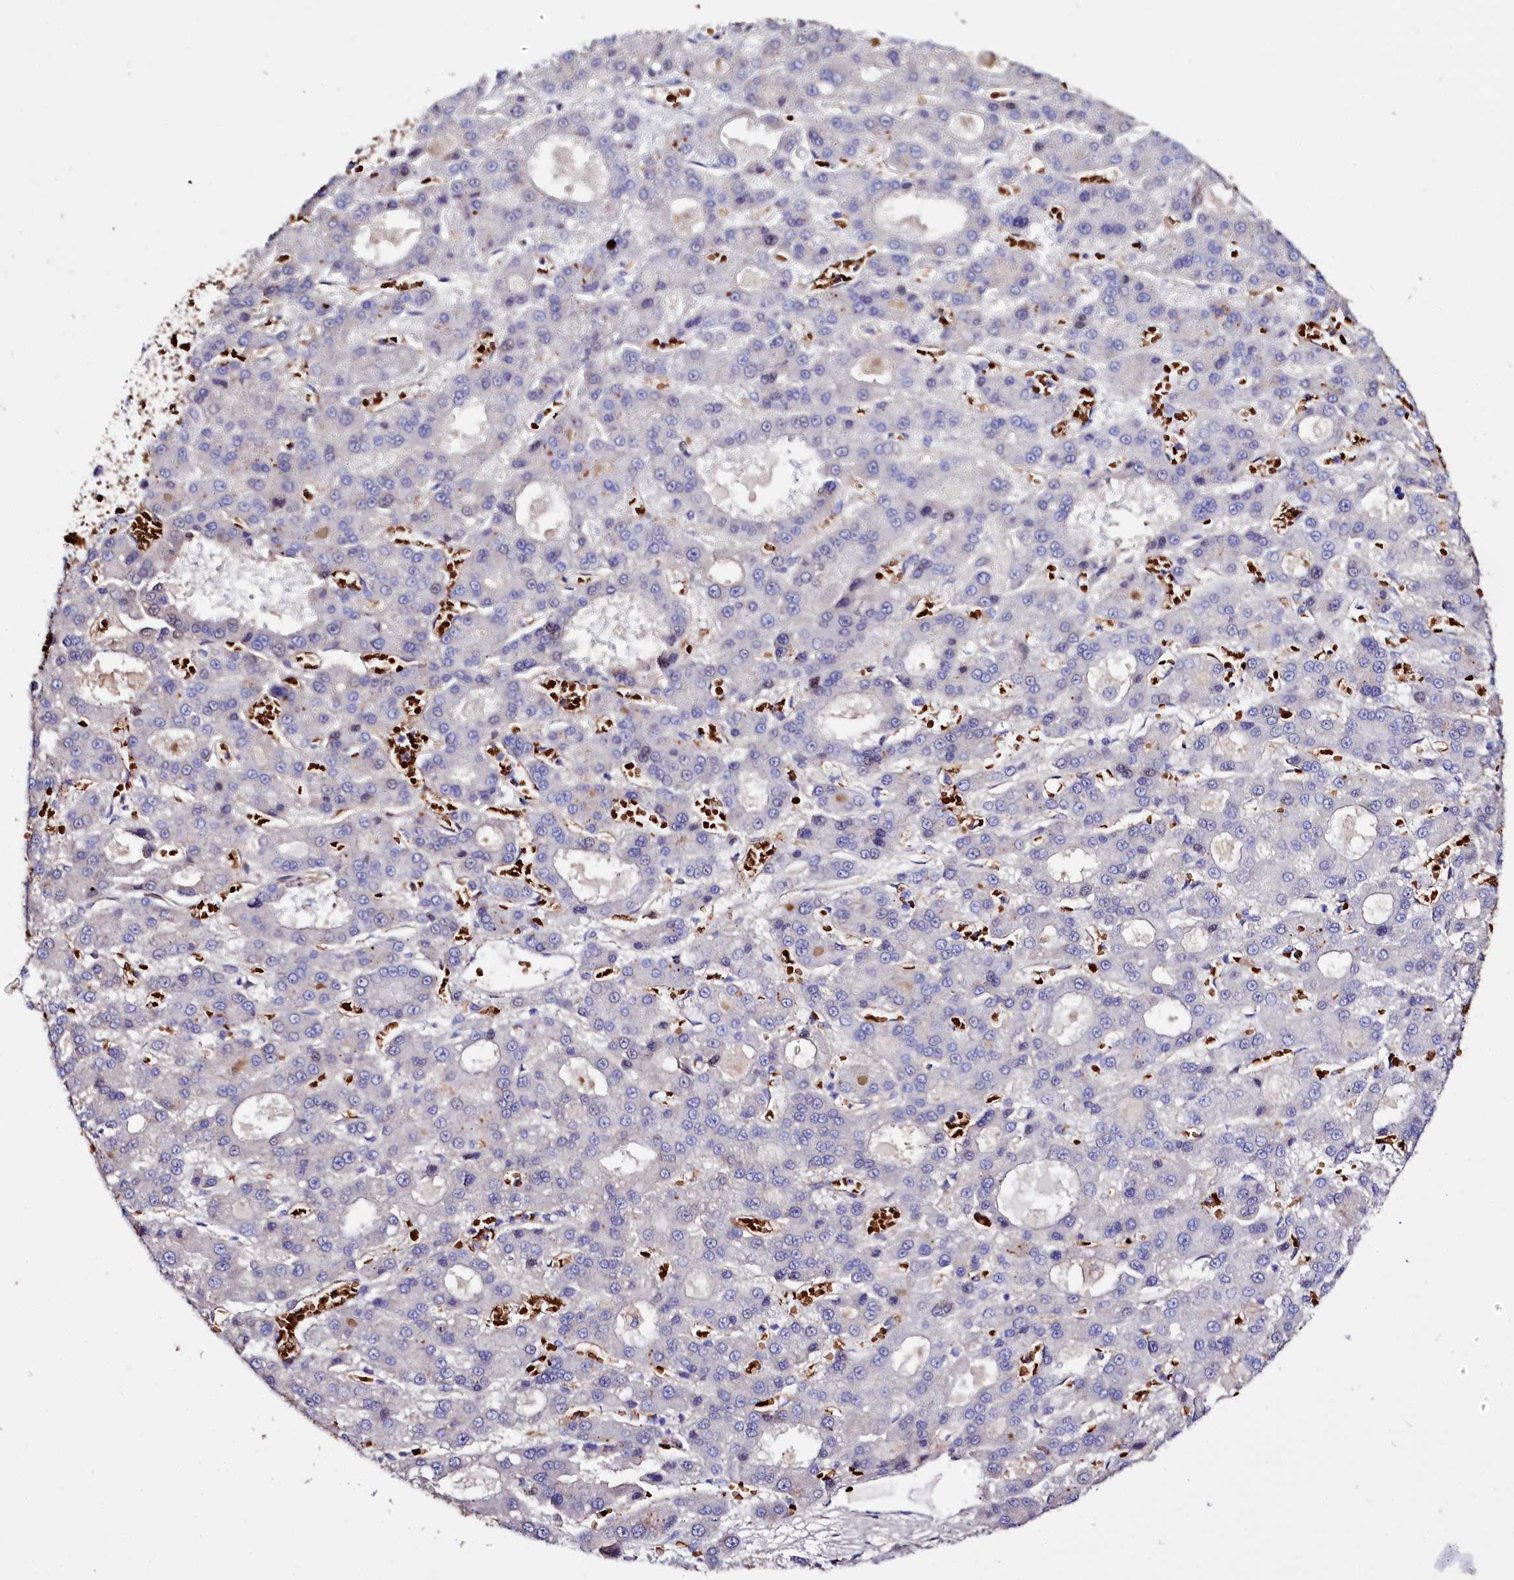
{"staining": {"intensity": "negative", "quantity": "none", "location": "none"}, "tissue": "liver cancer", "cell_type": "Tumor cells", "image_type": "cancer", "snomed": [{"axis": "morphology", "description": "Carcinoma, Hepatocellular, NOS"}, {"axis": "topography", "description": "Liver"}], "caption": "High magnification brightfield microscopy of liver cancer stained with DAB (brown) and counterstained with hematoxylin (blue): tumor cells show no significant expression. (Stains: DAB (3,3'-diaminobenzidine) immunohistochemistry (IHC) with hematoxylin counter stain, Microscopy: brightfield microscopy at high magnification).", "gene": "RPUSD3", "patient": {"sex": "male", "age": 70}}